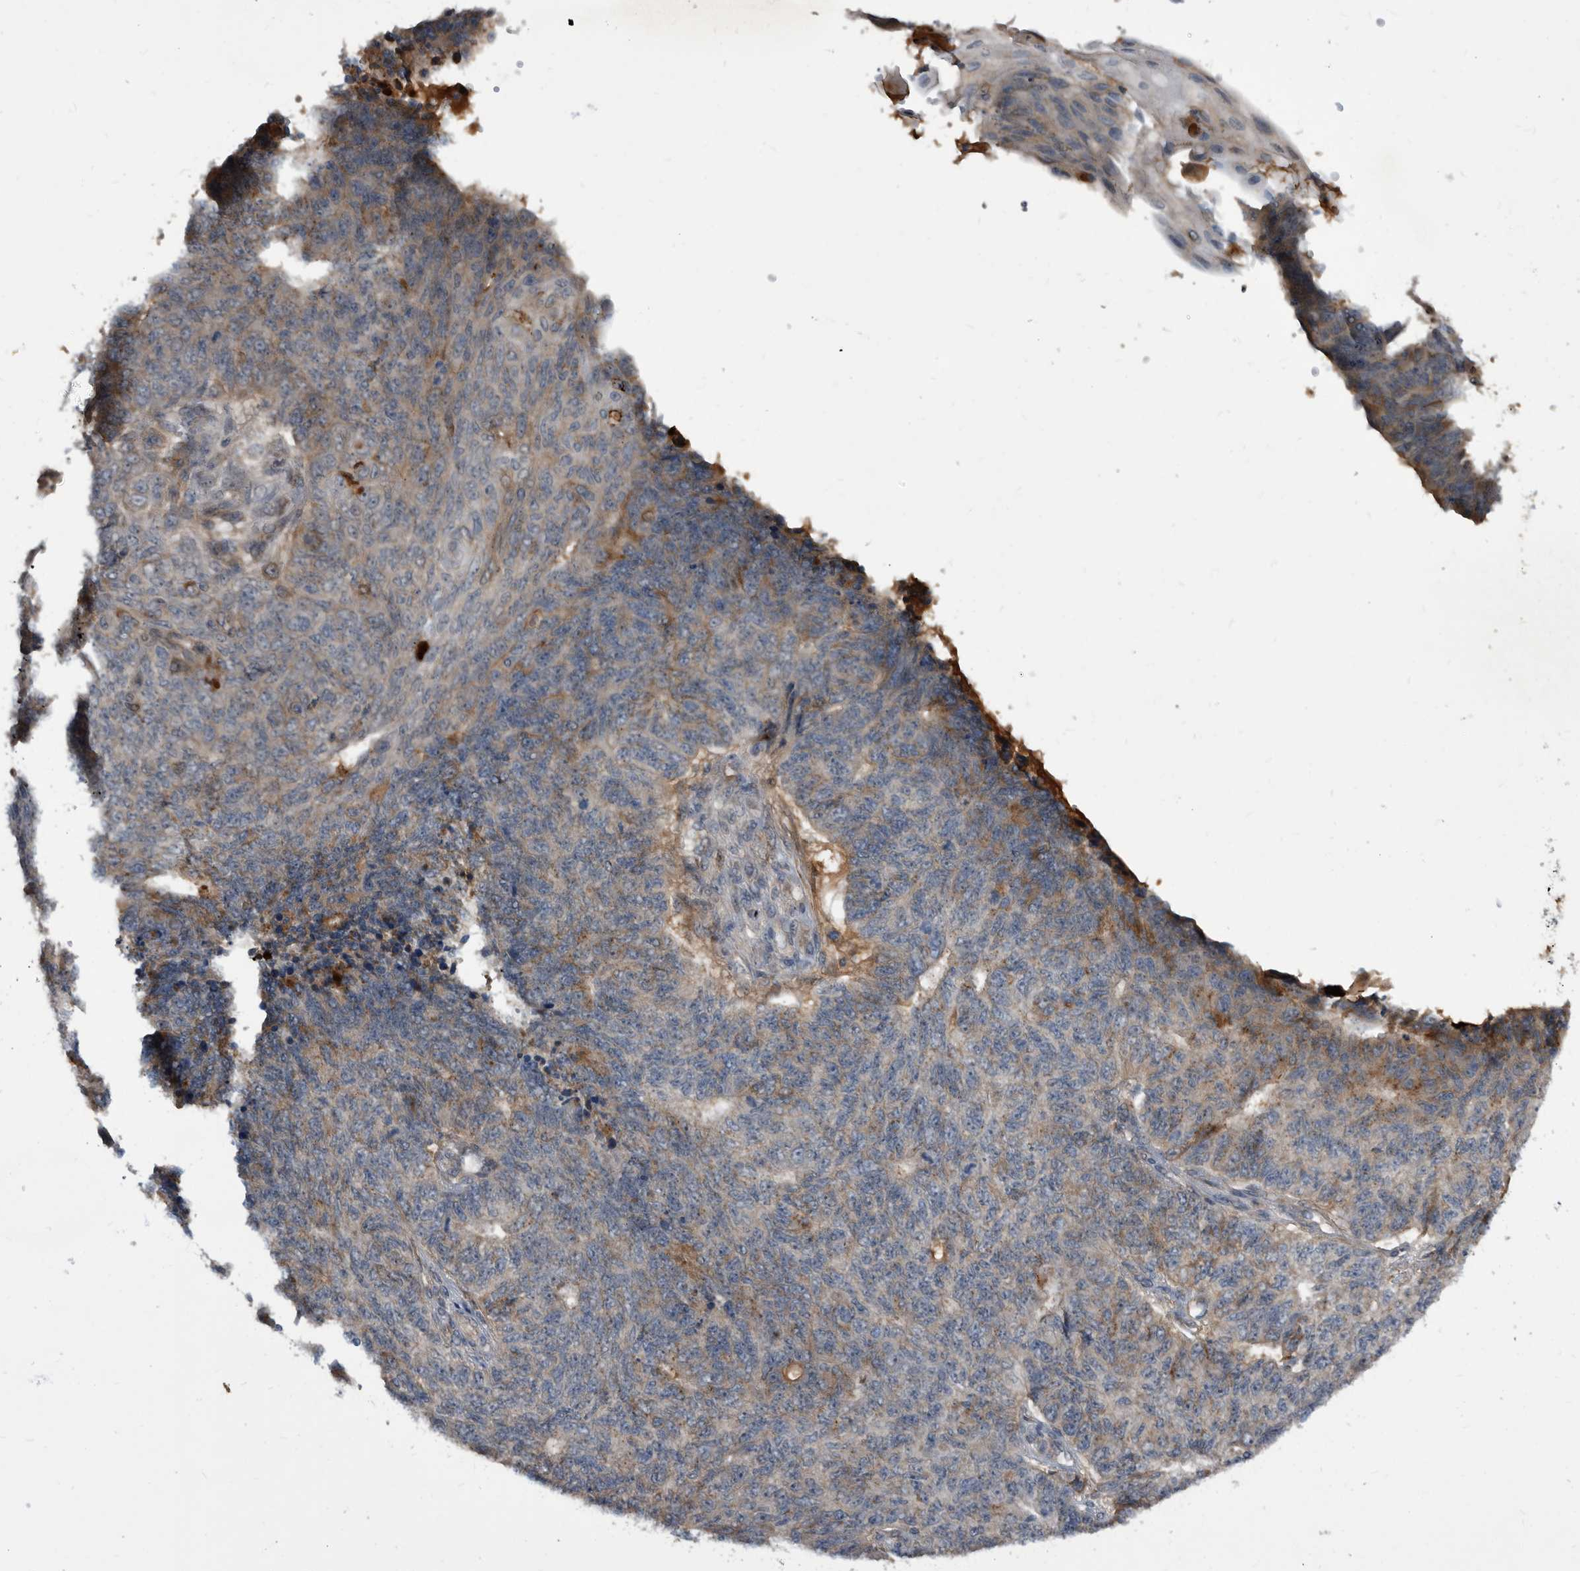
{"staining": {"intensity": "moderate", "quantity": "25%-75%", "location": "cytoplasmic/membranous"}, "tissue": "endometrial cancer", "cell_type": "Tumor cells", "image_type": "cancer", "snomed": [{"axis": "morphology", "description": "Adenocarcinoma, NOS"}, {"axis": "topography", "description": "Endometrium"}], "caption": "Protein expression analysis of adenocarcinoma (endometrial) demonstrates moderate cytoplasmic/membranous expression in approximately 25%-75% of tumor cells.", "gene": "PI15", "patient": {"sex": "female", "age": 32}}